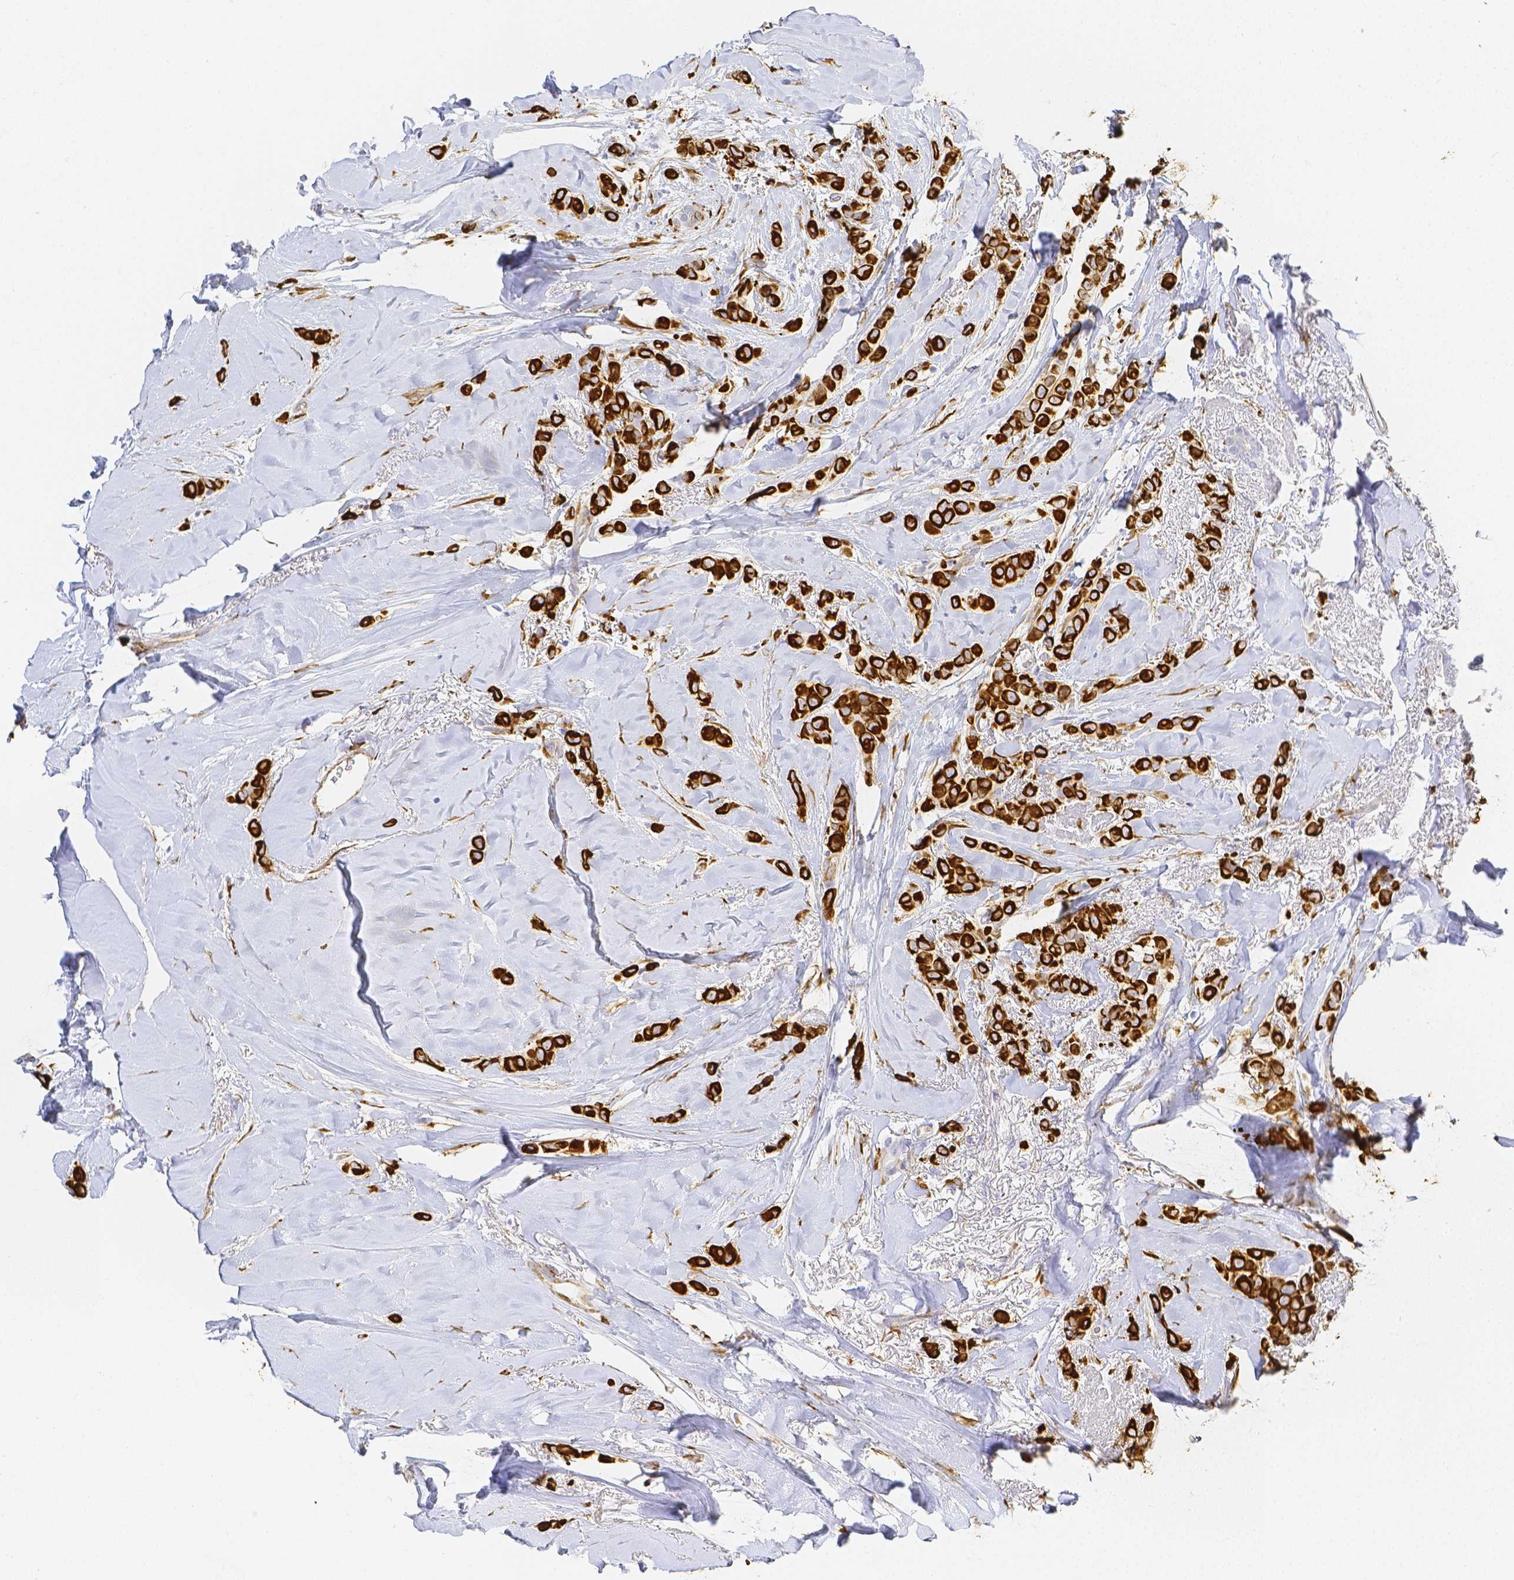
{"staining": {"intensity": "strong", "quantity": ">75%", "location": "cytoplasmic/membranous"}, "tissue": "breast cancer", "cell_type": "Tumor cells", "image_type": "cancer", "snomed": [{"axis": "morphology", "description": "Lobular carcinoma"}, {"axis": "topography", "description": "Breast"}], "caption": "This image displays immunohistochemistry staining of human lobular carcinoma (breast), with high strong cytoplasmic/membranous expression in approximately >75% of tumor cells.", "gene": "SMURF1", "patient": {"sex": "female", "age": 66}}